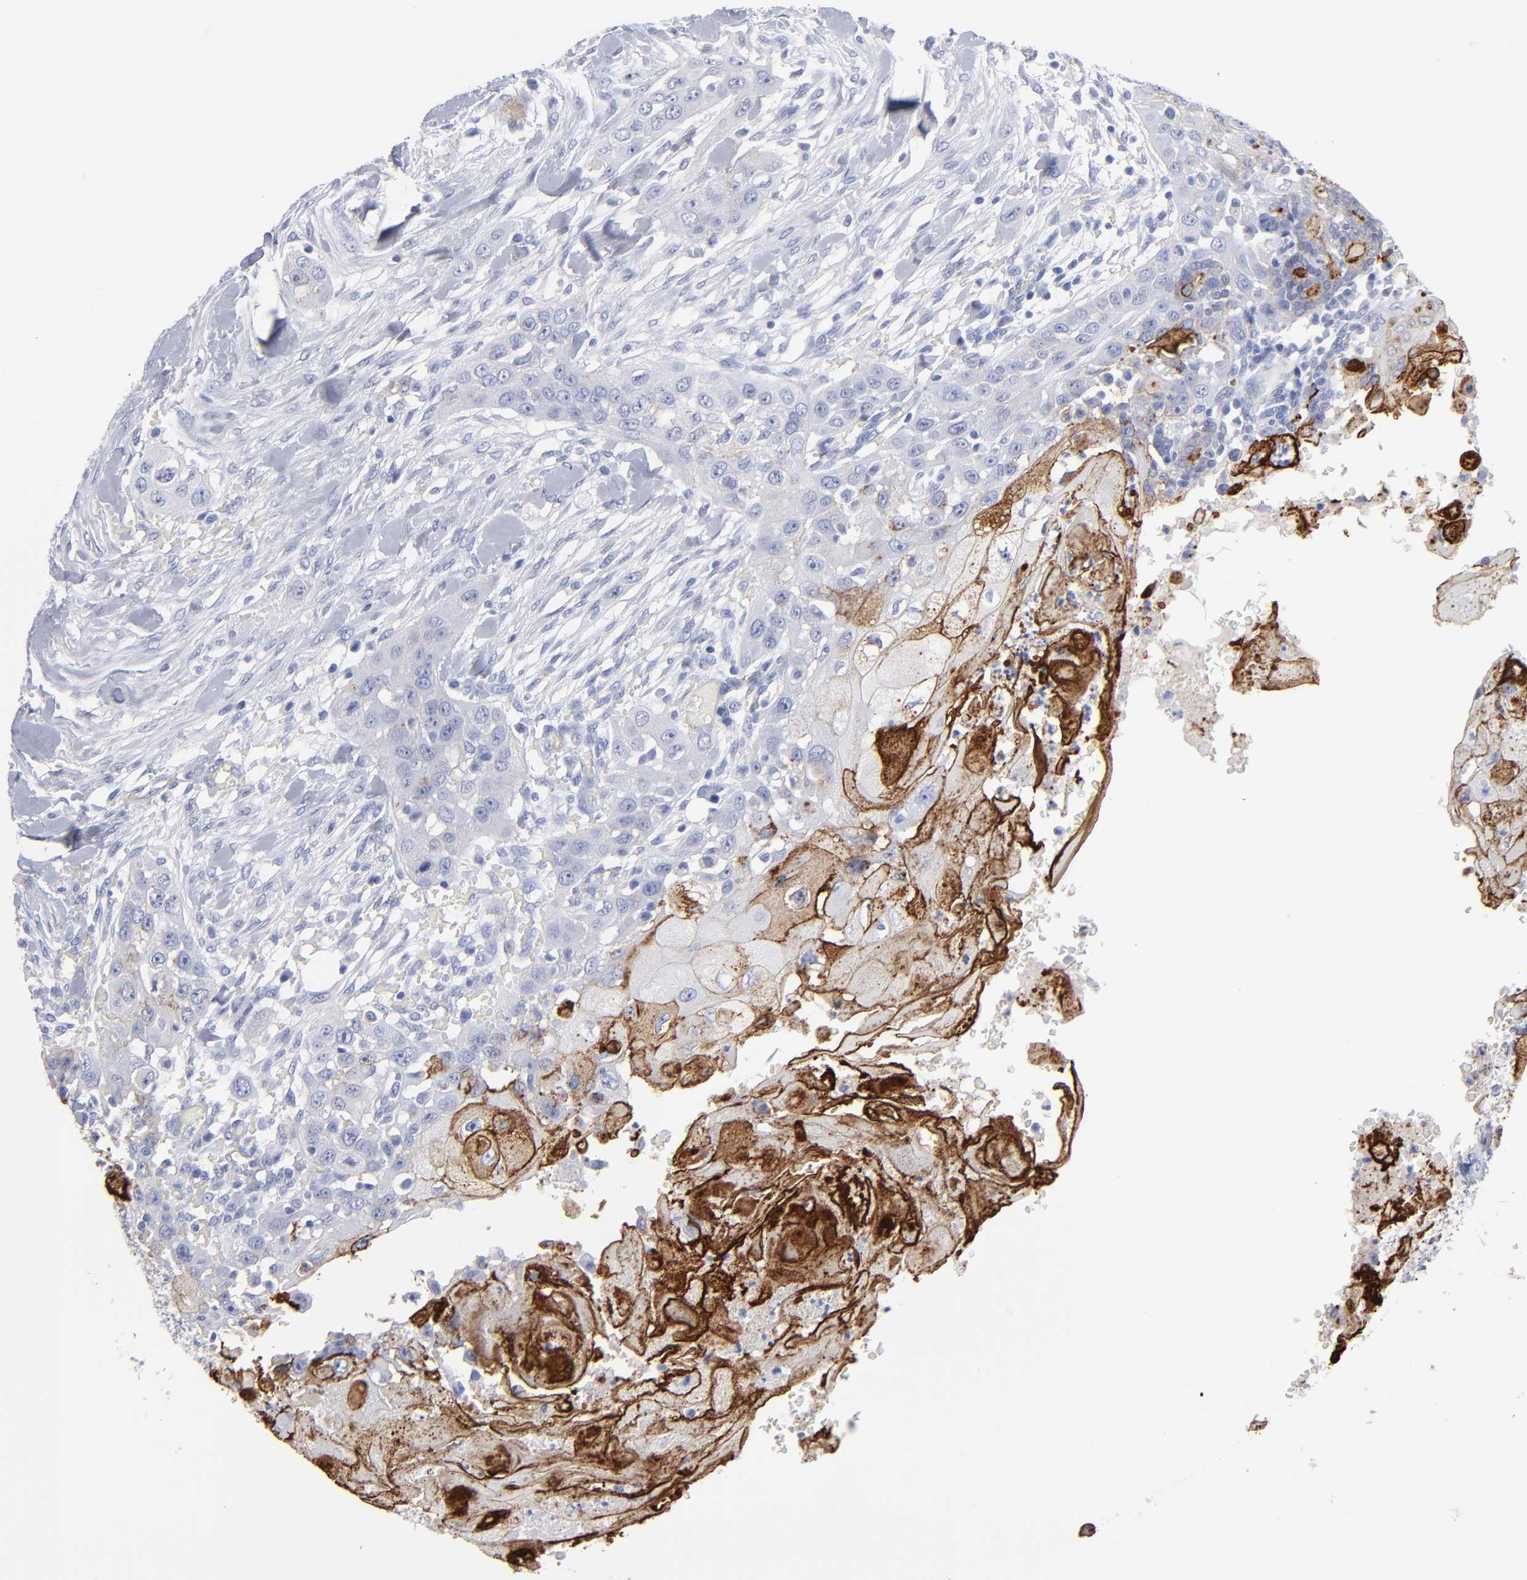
{"staining": {"intensity": "weak", "quantity": "<25%", "location": "cytoplasmic/membranous"}, "tissue": "head and neck cancer", "cell_type": "Tumor cells", "image_type": "cancer", "snomed": [{"axis": "morphology", "description": "Neoplasm, malignant, NOS"}, {"axis": "topography", "description": "Salivary gland"}, {"axis": "topography", "description": "Head-Neck"}], "caption": "Immunohistochemistry (IHC) of head and neck neoplasm (malignant) exhibits no staining in tumor cells. Nuclei are stained in blue.", "gene": "TM4SF1", "patient": {"sex": "male", "age": 43}}